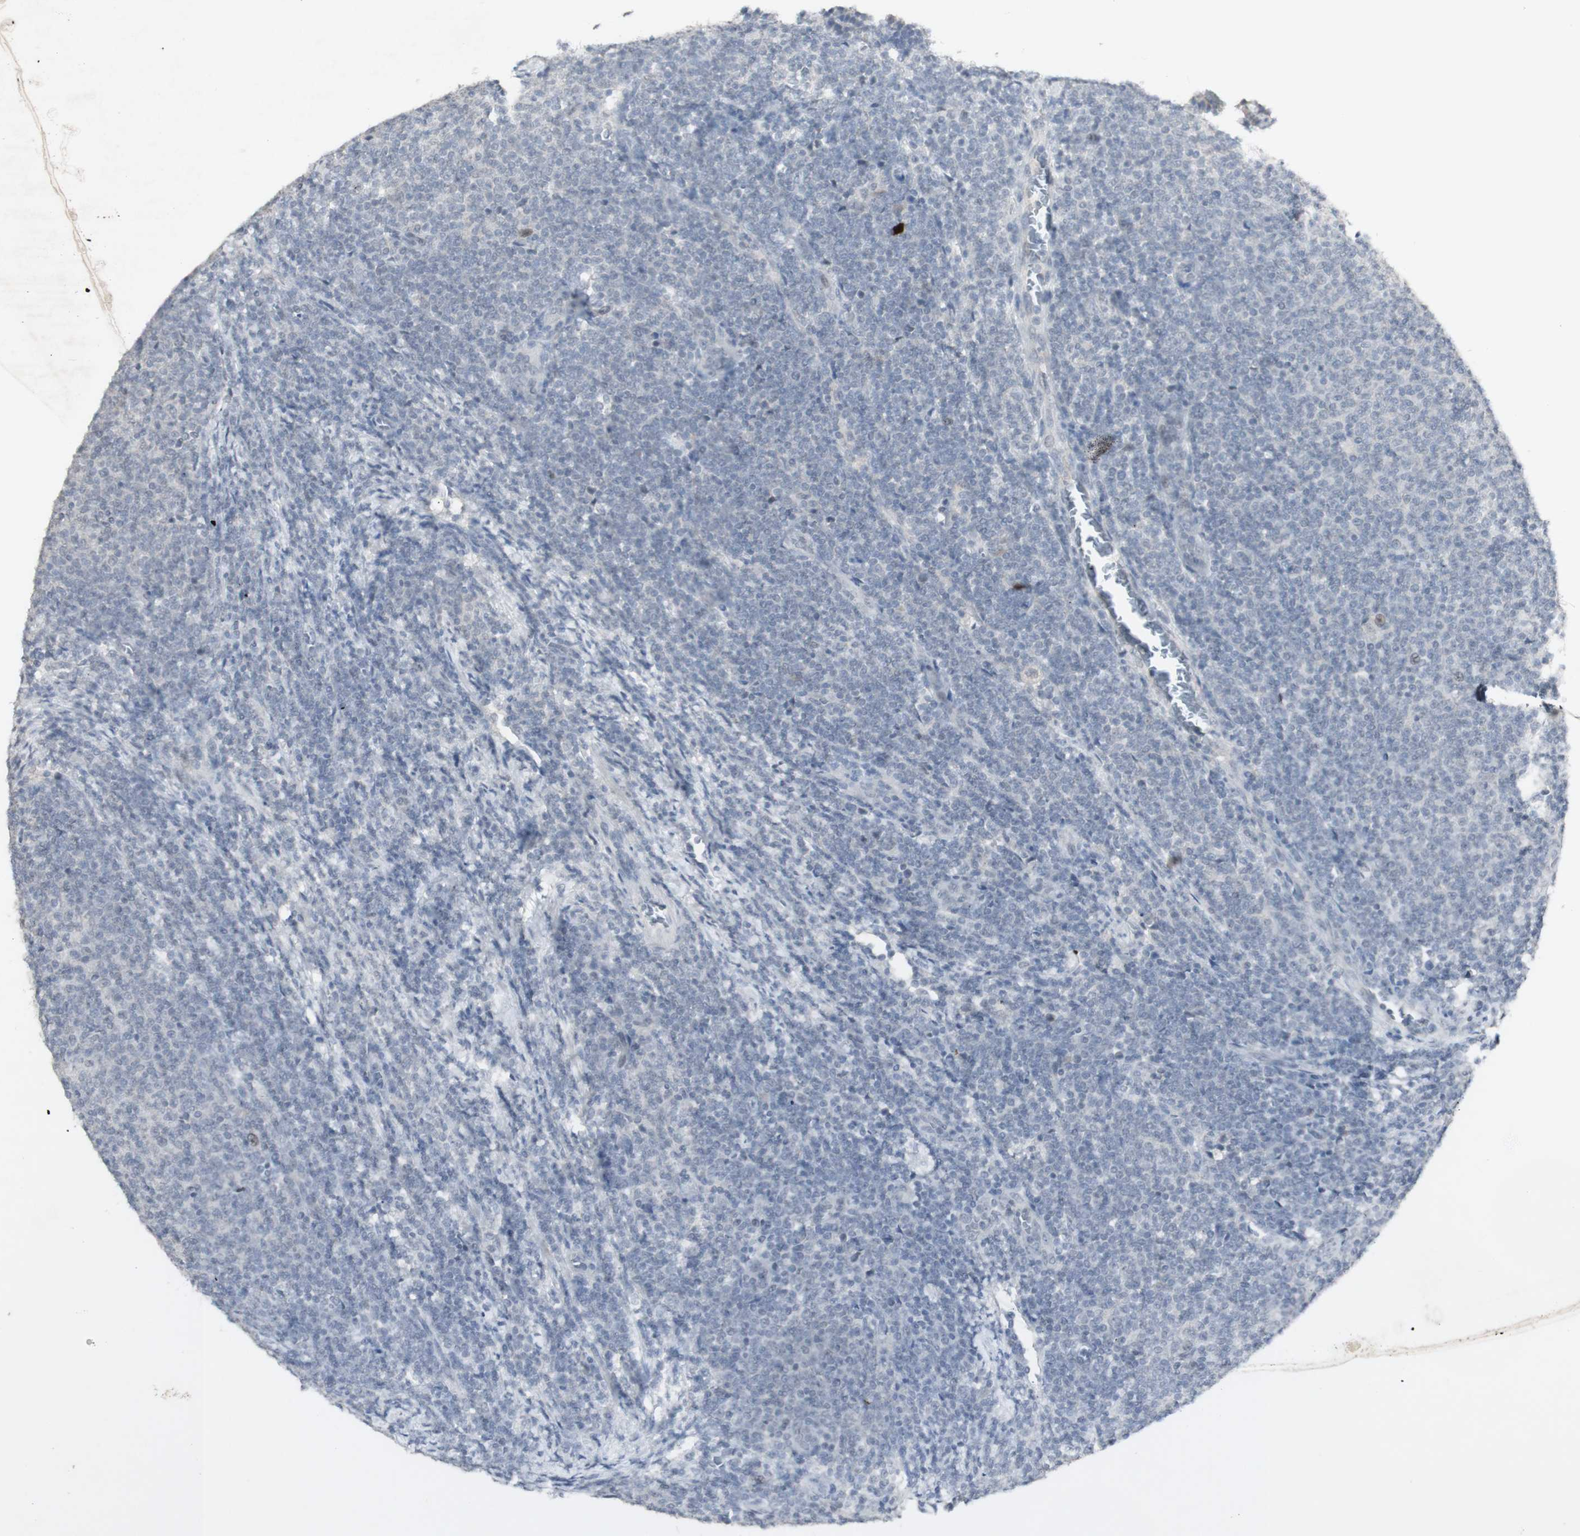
{"staining": {"intensity": "negative", "quantity": "none", "location": "none"}, "tissue": "lymphoma", "cell_type": "Tumor cells", "image_type": "cancer", "snomed": [{"axis": "morphology", "description": "Malignant lymphoma, non-Hodgkin's type, Low grade"}, {"axis": "topography", "description": "Lymph node"}], "caption": "DAB immunohistochemical staining of human lymphoma shows no significant staining in tumor cells.", "gene": "C1orf116", "patient": {"sex": "male", "age": 66}}